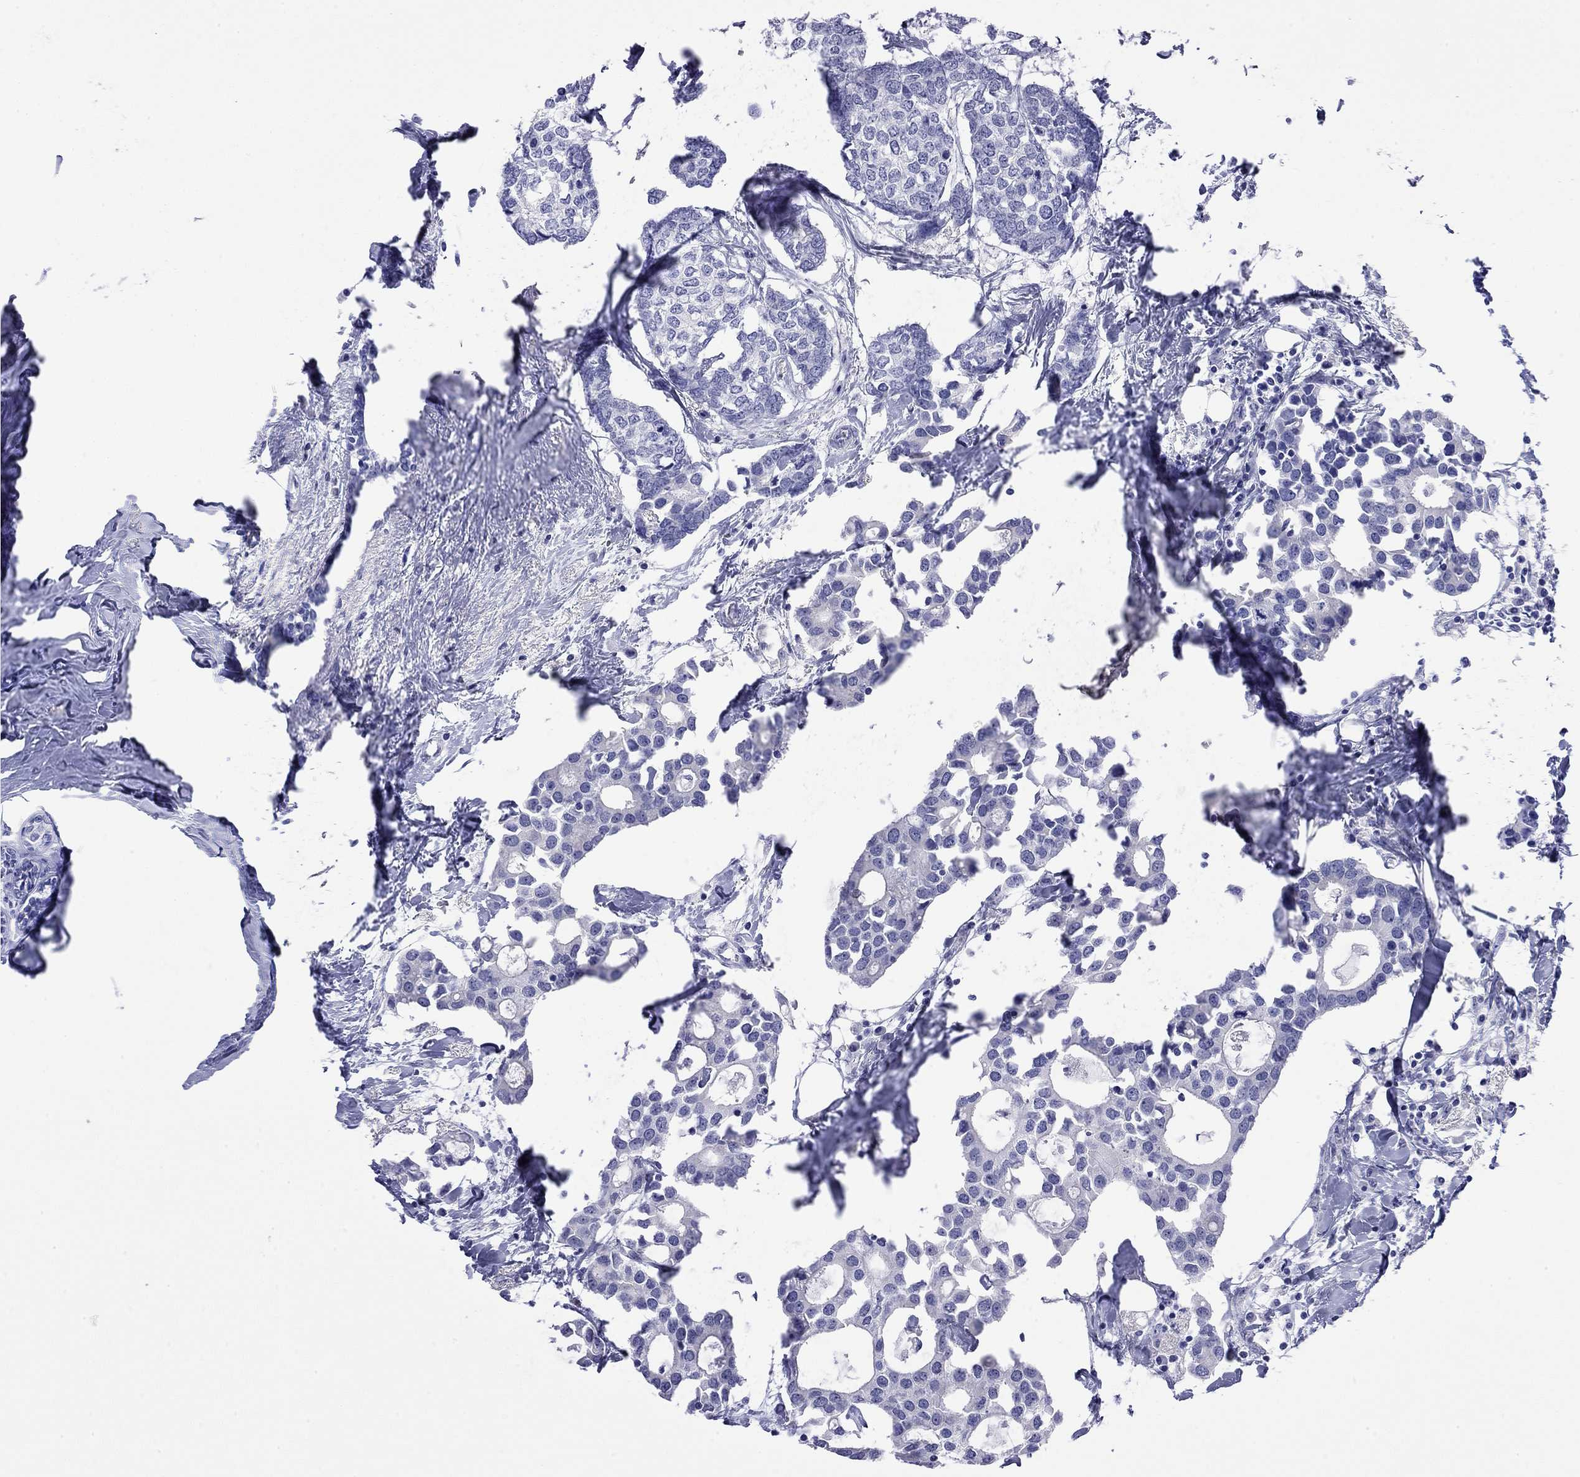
{"staining": {"intensity": "negative", "quantity": "none", "location": "none"}, "tissue": "breast cancer", "cell_type": "Tumor cells", "image_type": "cancer", "snomed": [{"axis": "morphology", "description": "Duct carcinoma"}, {"axis": "topography", "description": "Breast"}], "caption": "Breast invasive ductal carcinoma stained for a protein using IHC exhibits no expression tumor cells.", "gene": "FIGLA", "patient": {"sex": "female", "age": 83}}